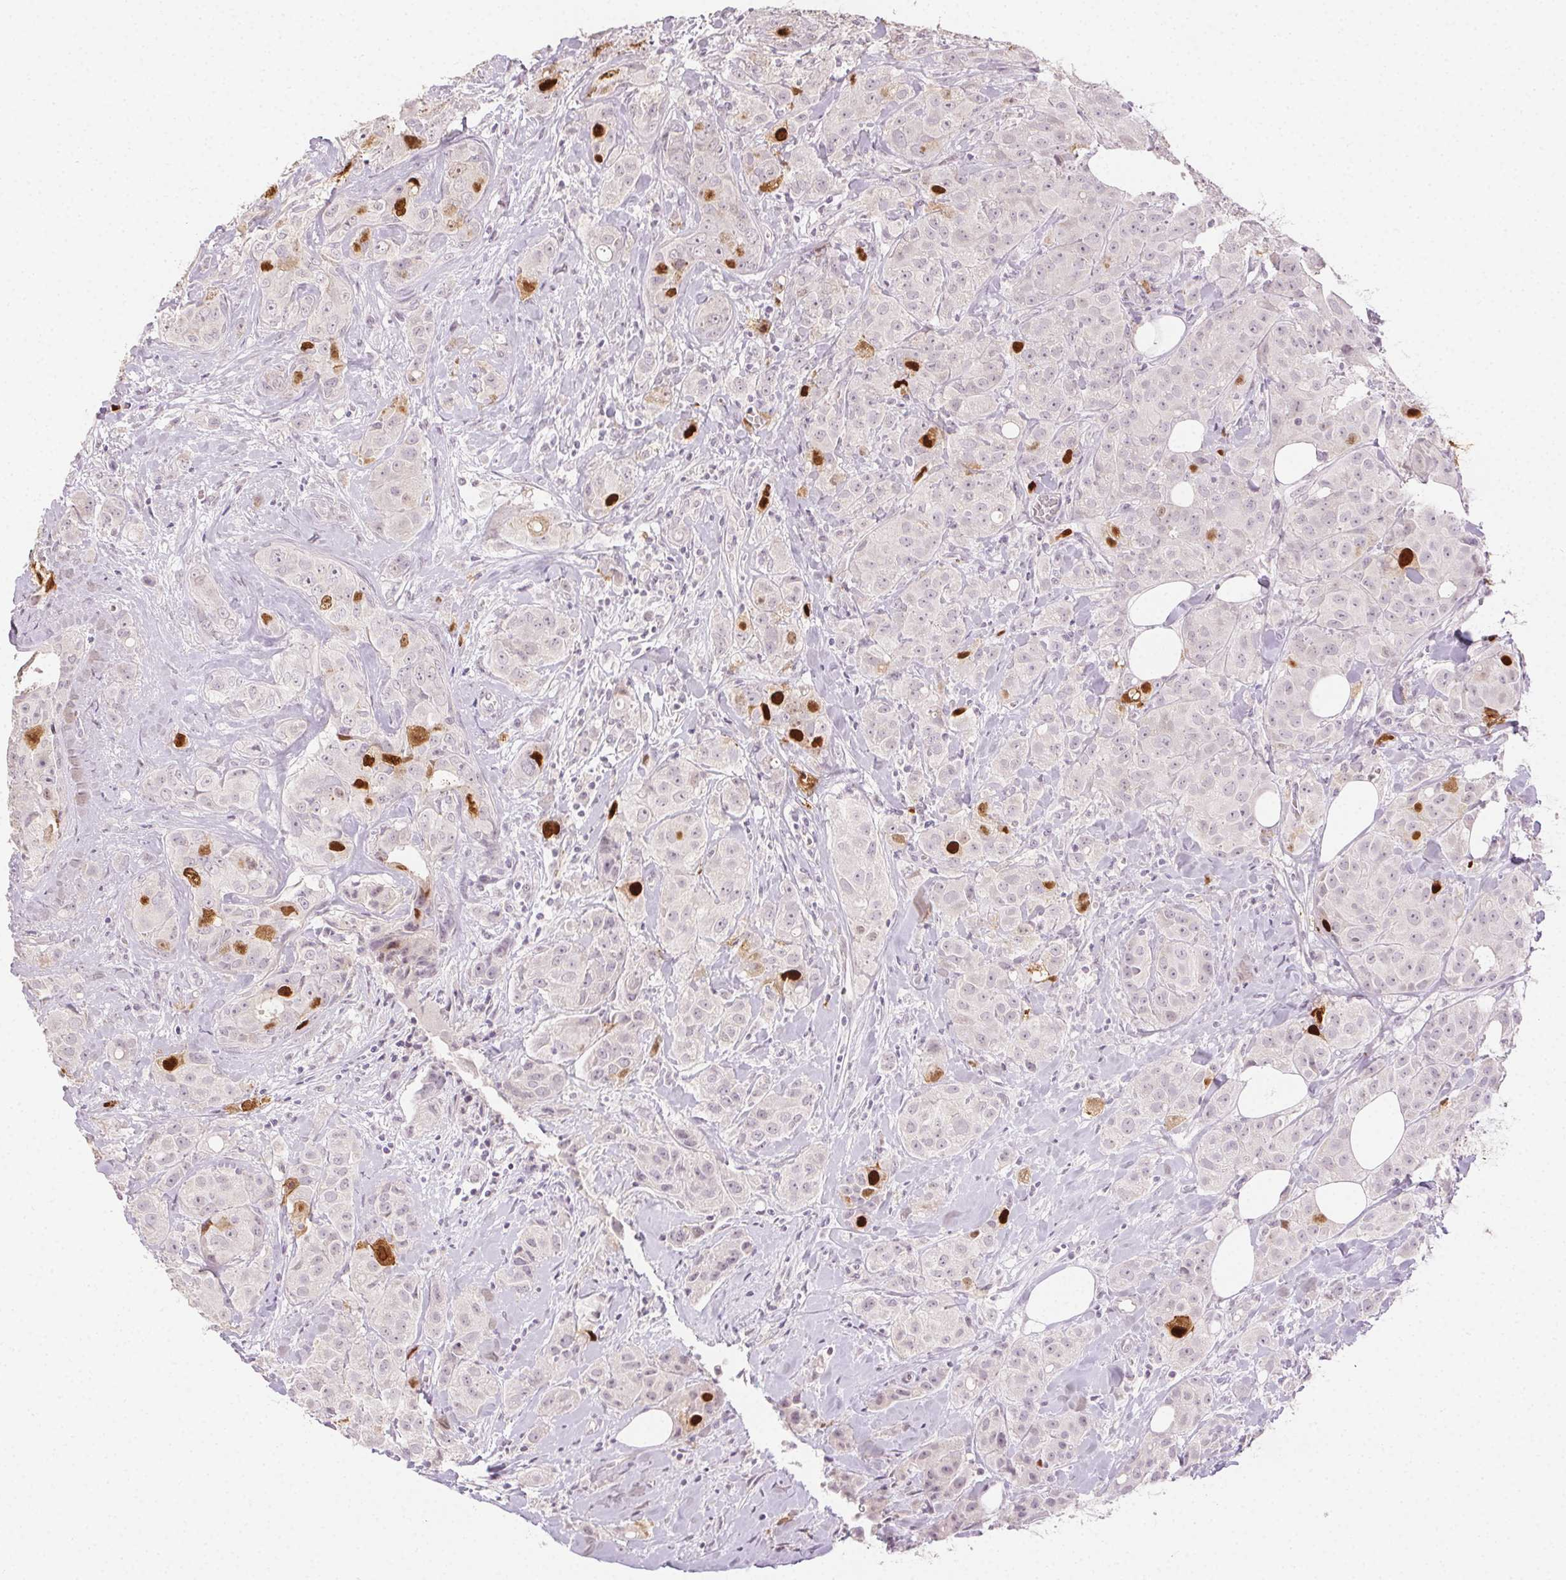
{"staining": {"intensity": "moderate", "quantity": "<25%", "location": "nuclear"}, "tissue": "breast cancer", "cell_type": "Tumor cells", "image_type": "cancer", "snomed": [{"axis": "morphology", "description": "Duct carcinoma"}, {"axis": "topography", "description": "Breast"}], "caption": "Protein staining of infiltrating ductal carcinoma (breast) tissue reveals moderate nuclear positivity in about <25% of tumor cells. (Stains: DAB in brown, nuclei in blue, Microscopy: brightfield microscopy at high magnification).", "gene": "ANLN", "patient": {"sex": "female", "age": 43}}